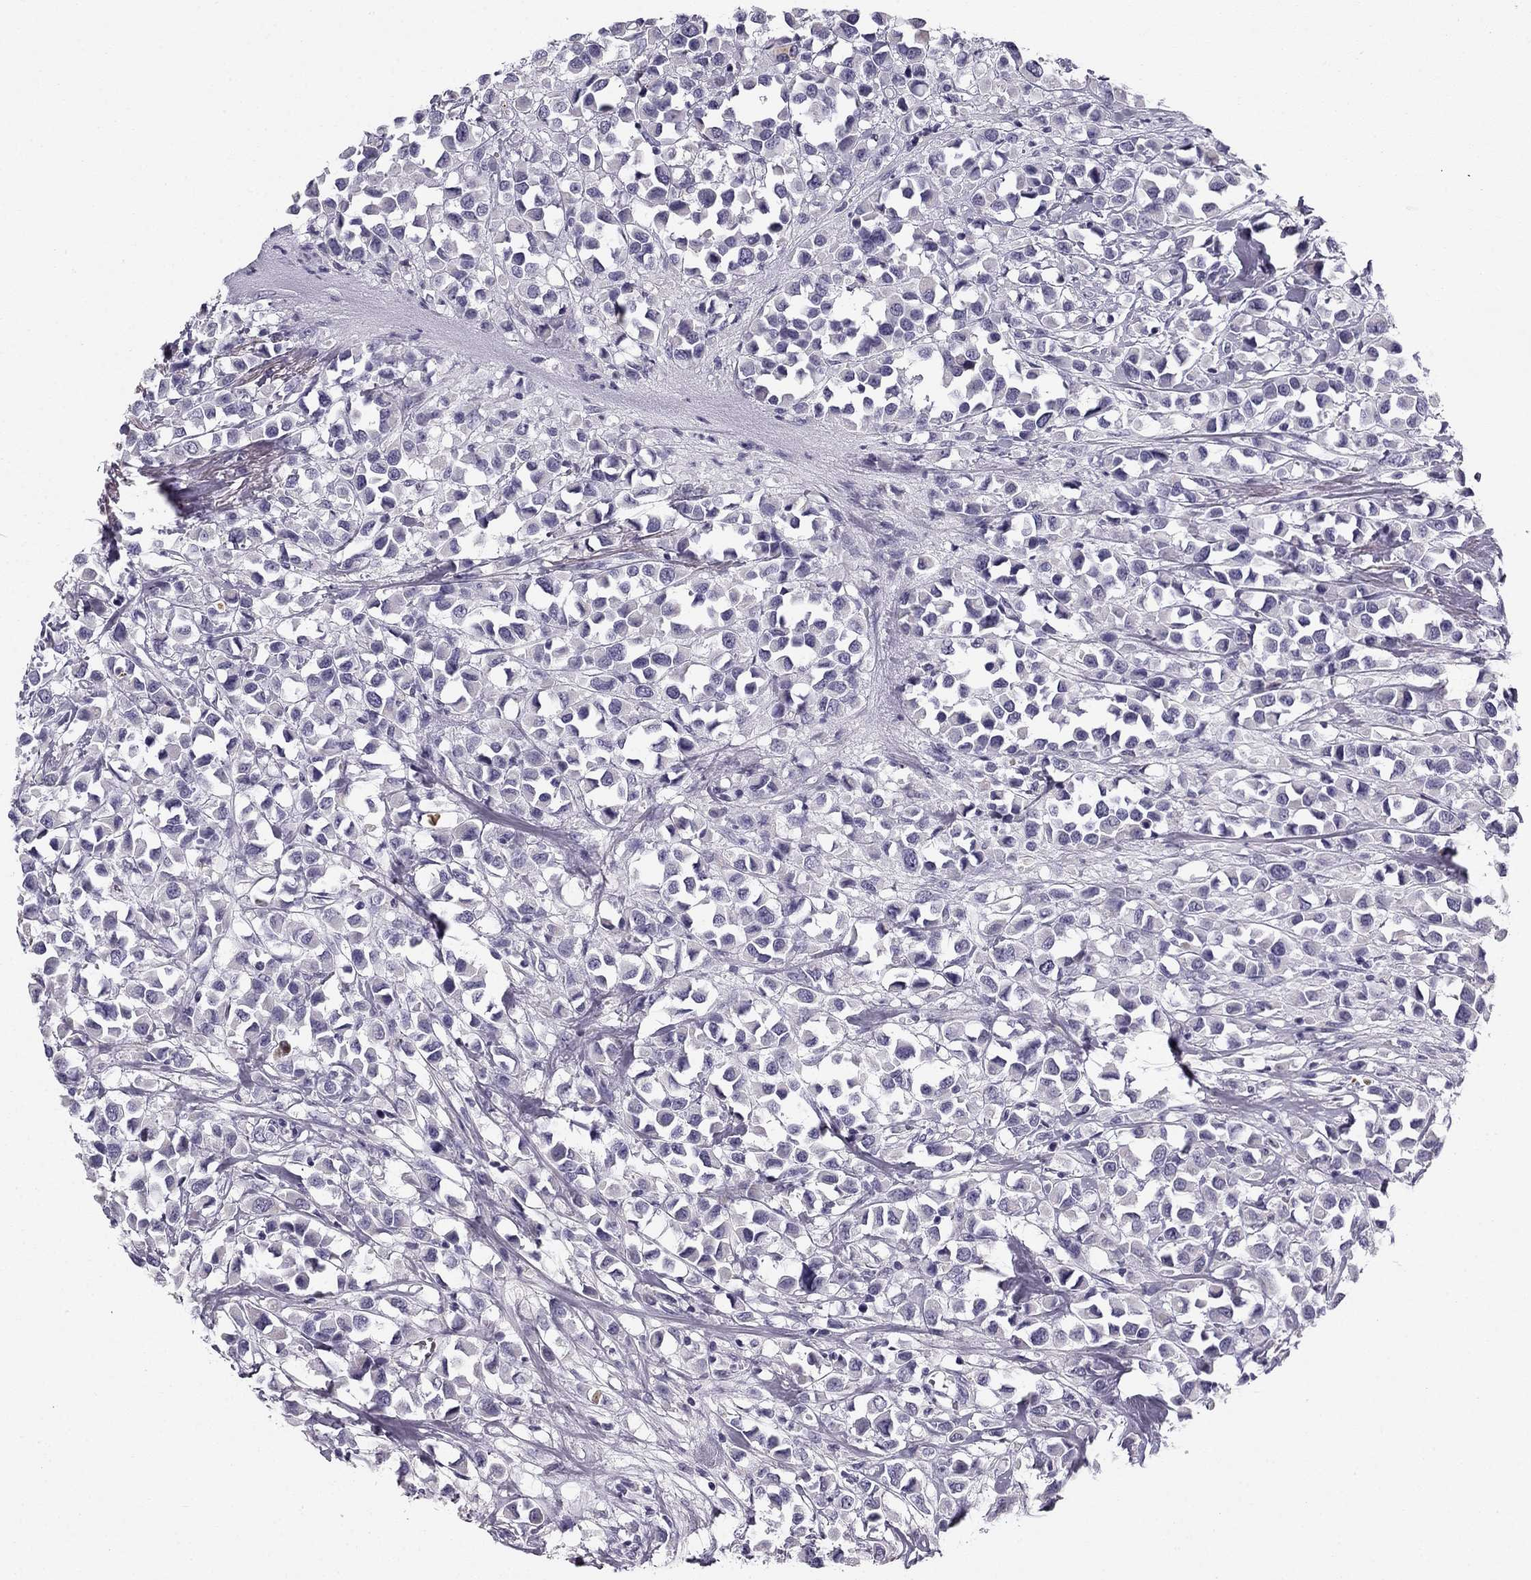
{"staining": {"intensity": "negative", "quantity": "none", "location": "none"}, "tissue": "breast cancer", "cell_type": "Tumor cells", "image_type": "cancer", "snomed": [{"axis": "morphology", "description": "Duct carcinoma"}, {"axis": "topography", "description": "Breast"}], "caption": "Immunohistochemistry of human breast infiltrating ductal carcinoma shows no expression in tumor cells. The staining is performed using DAB (3,3'-diaminobenzidine) brown chromogen with nuclei counter-stained in using hematoxylin.", "gene": "MC5R", "patient": {"sex": "female", "age": 61}}